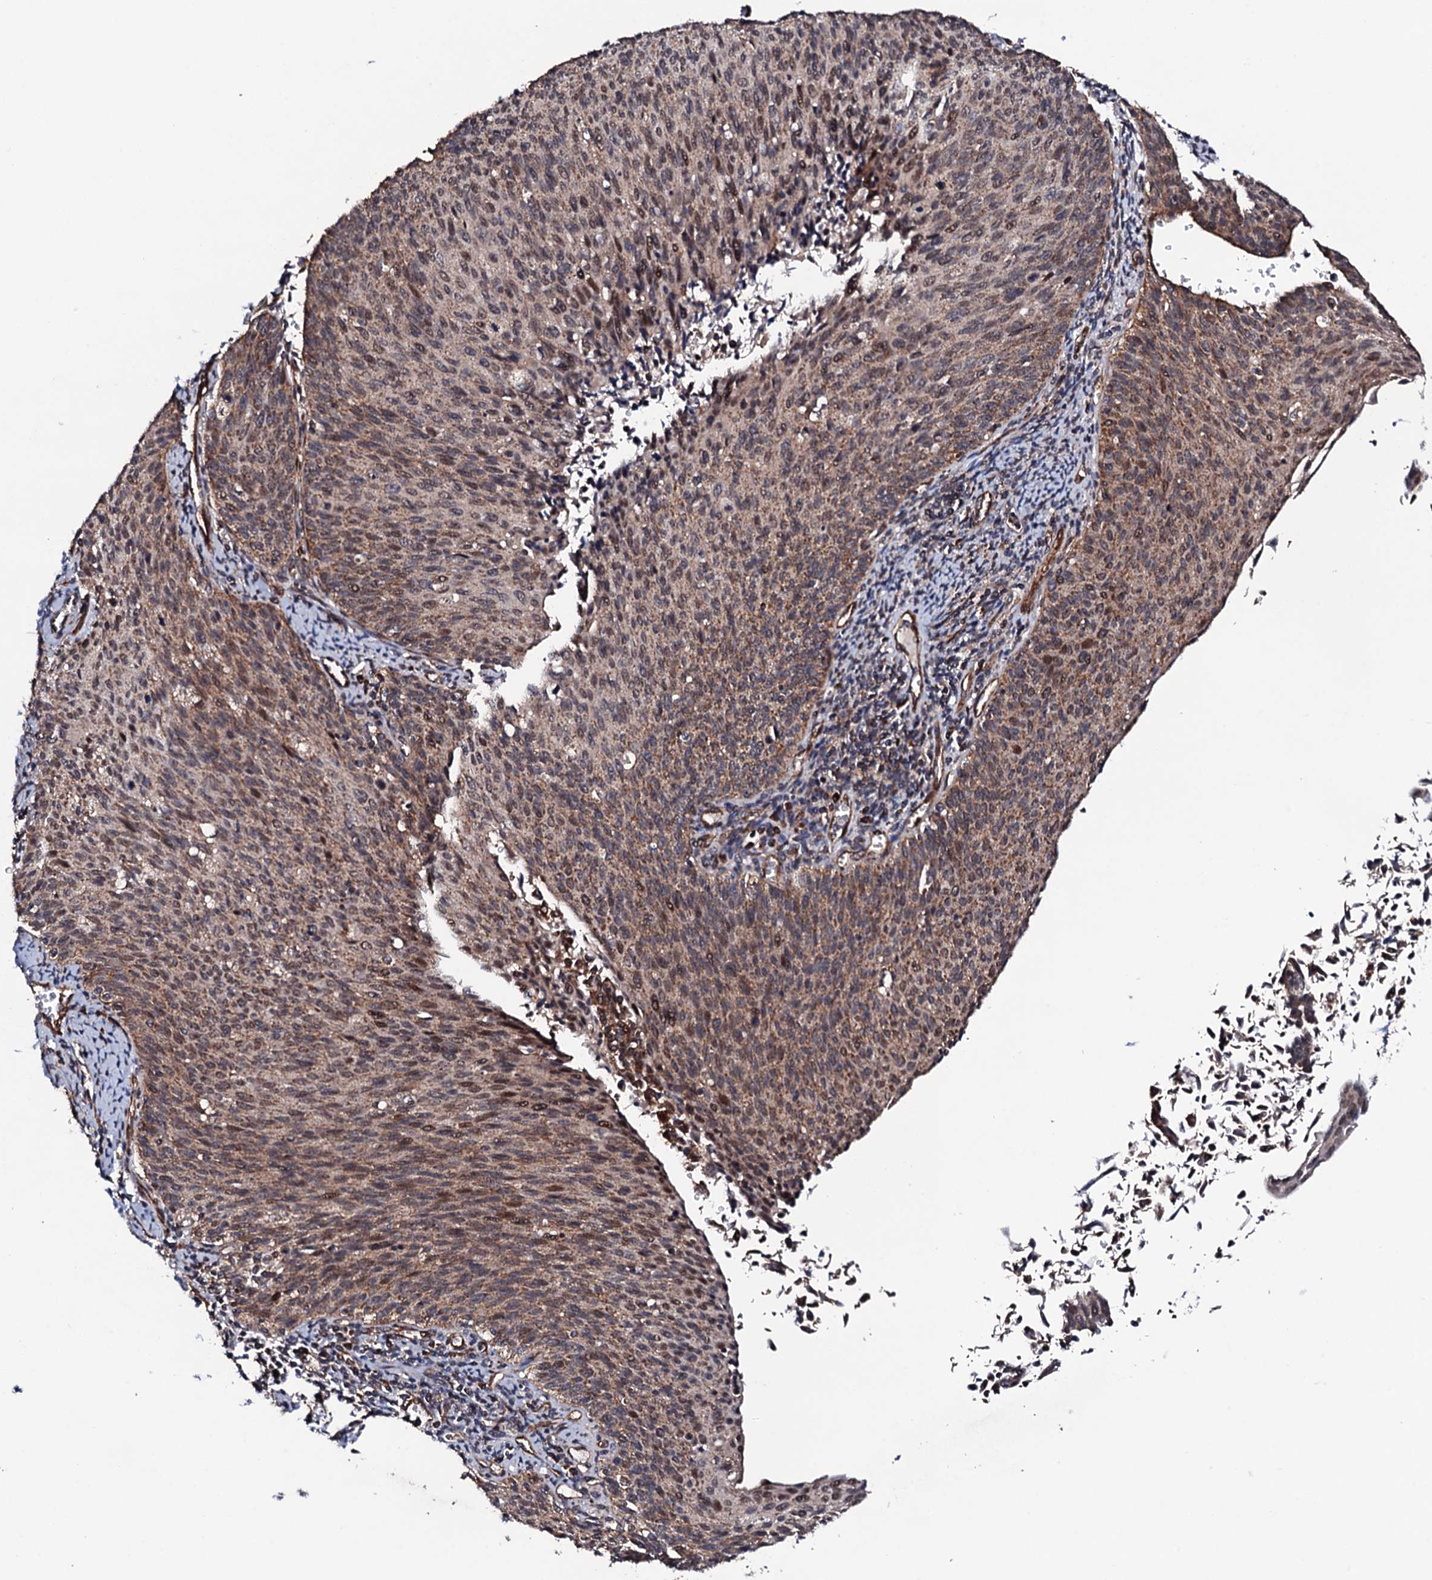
{"staining": {"intensity": "moderate", "quantity": ">75%", "location": "cytoplasmic/membranous"}, "tissue": "cervical cancer", "cell_type": "Tumor cells", "image_type": "cancer", "snomed": [{"axis": "morphology", "description": "Squamous cell carcinoma, NOS"}, {"axis": "topography", "description": "Cervix"}], "caption": "High-power microscopy captured an immunohistochemistry (IHC) micrograph of cervical cancer (squamous cell carcinoma), revealing moderate cytoplasmic/membranous expression in approximately >75% of tumor cells.", "gene": "MTIF3", "patient": {"sex": "female", "age": 55}}